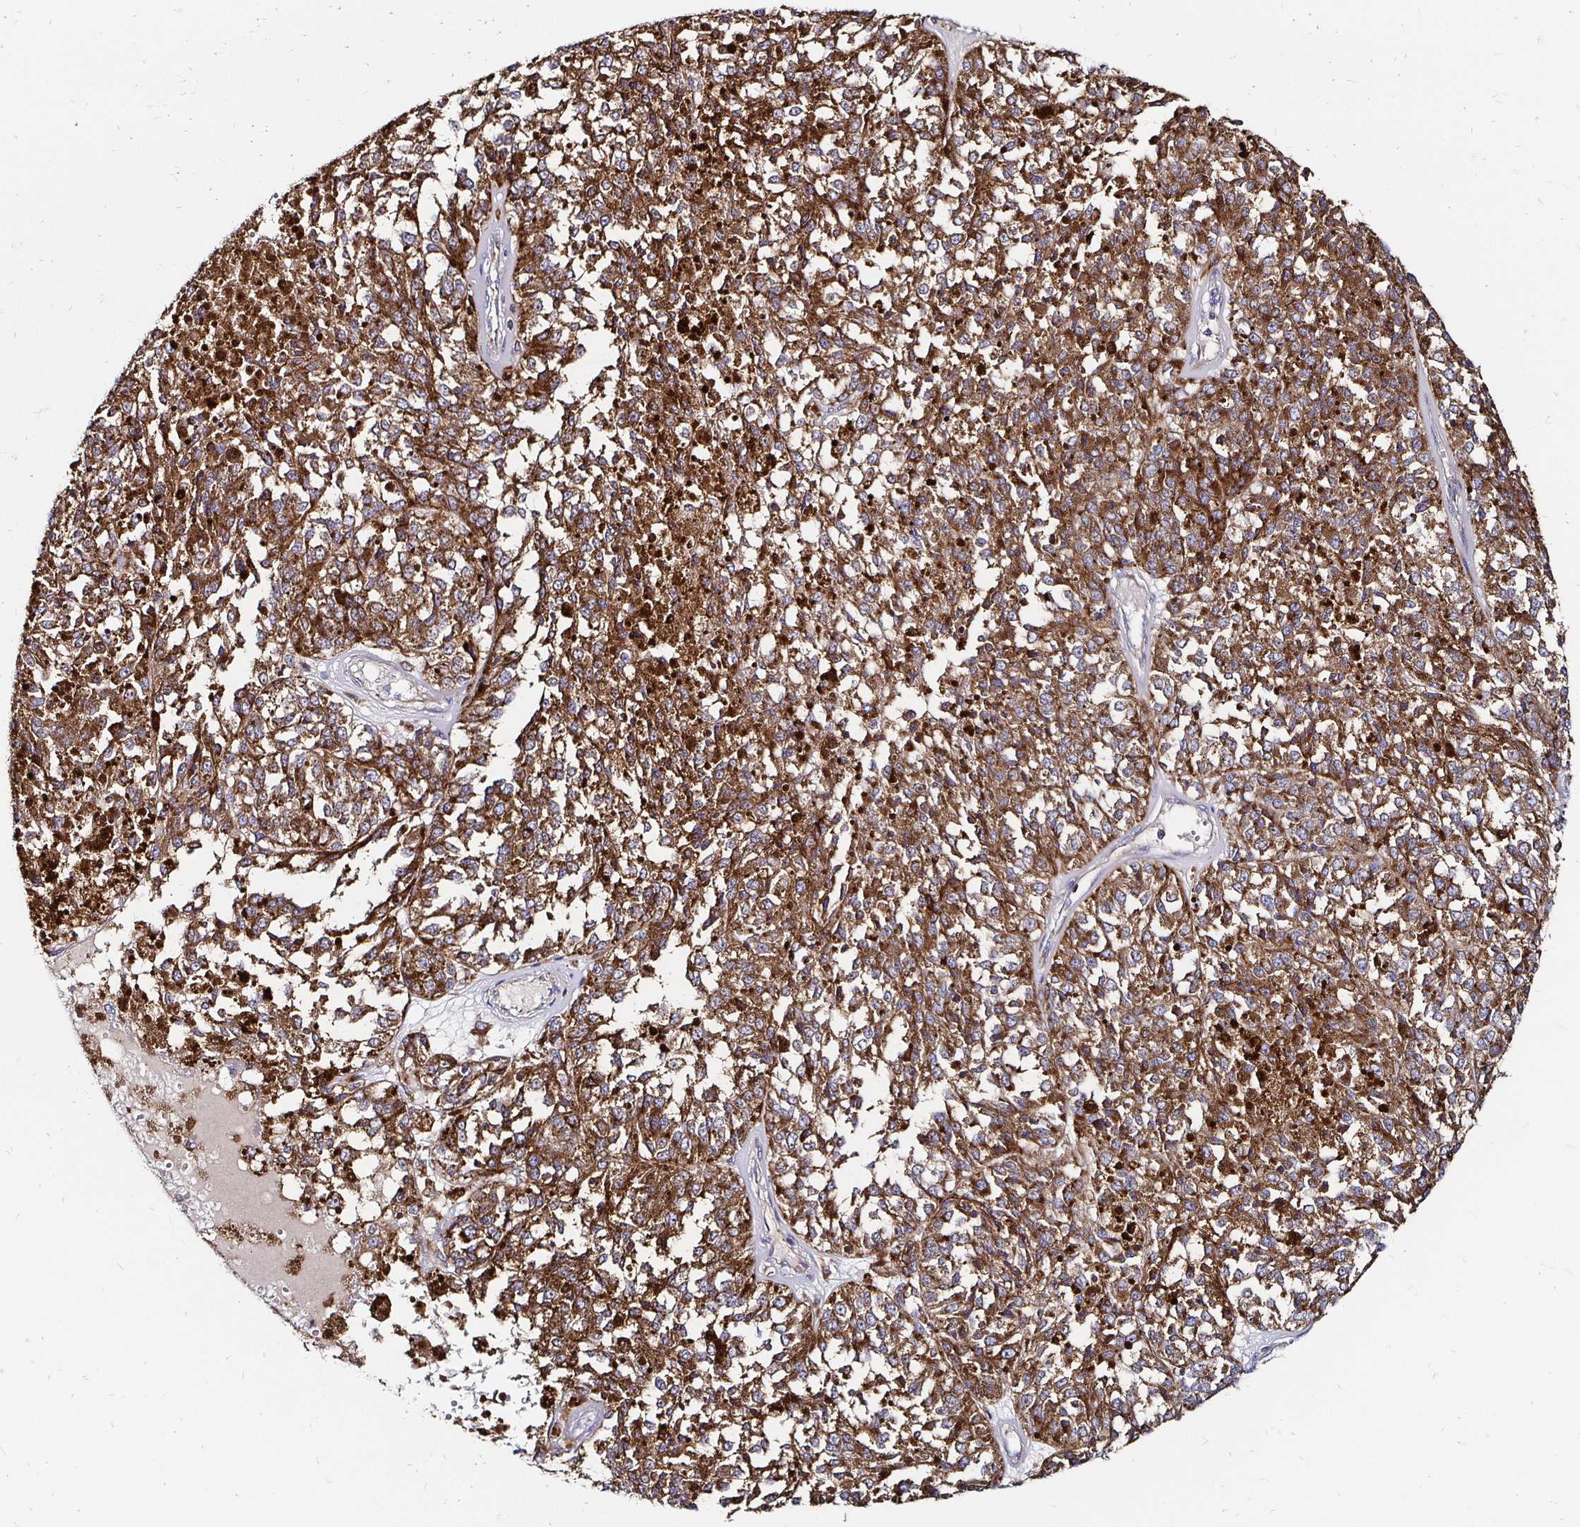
{"staining": {"intensity": "strong", "quantity": ">75%", "location": "cytoplasmic/membranous"}, "tissue": "melanoma", "cell_type": "Tumor cells", "image_type": "cancer", "snomed": [{"axis": "morphology", "description": "Malignant melanoma, Metastatic site"}, {"axis": "topography", "description": "Lymph node"}], "caption": "This micrograph reveals melanoma stained with immunohistochemistry to label a protein in brown. The cytoplasmic/membranous of tumor cells show strong positivity for the protein. Nuclei are counter-stained blue.", "gene": "NCSTN", "patient": {"sex": "female", "age": 64}}